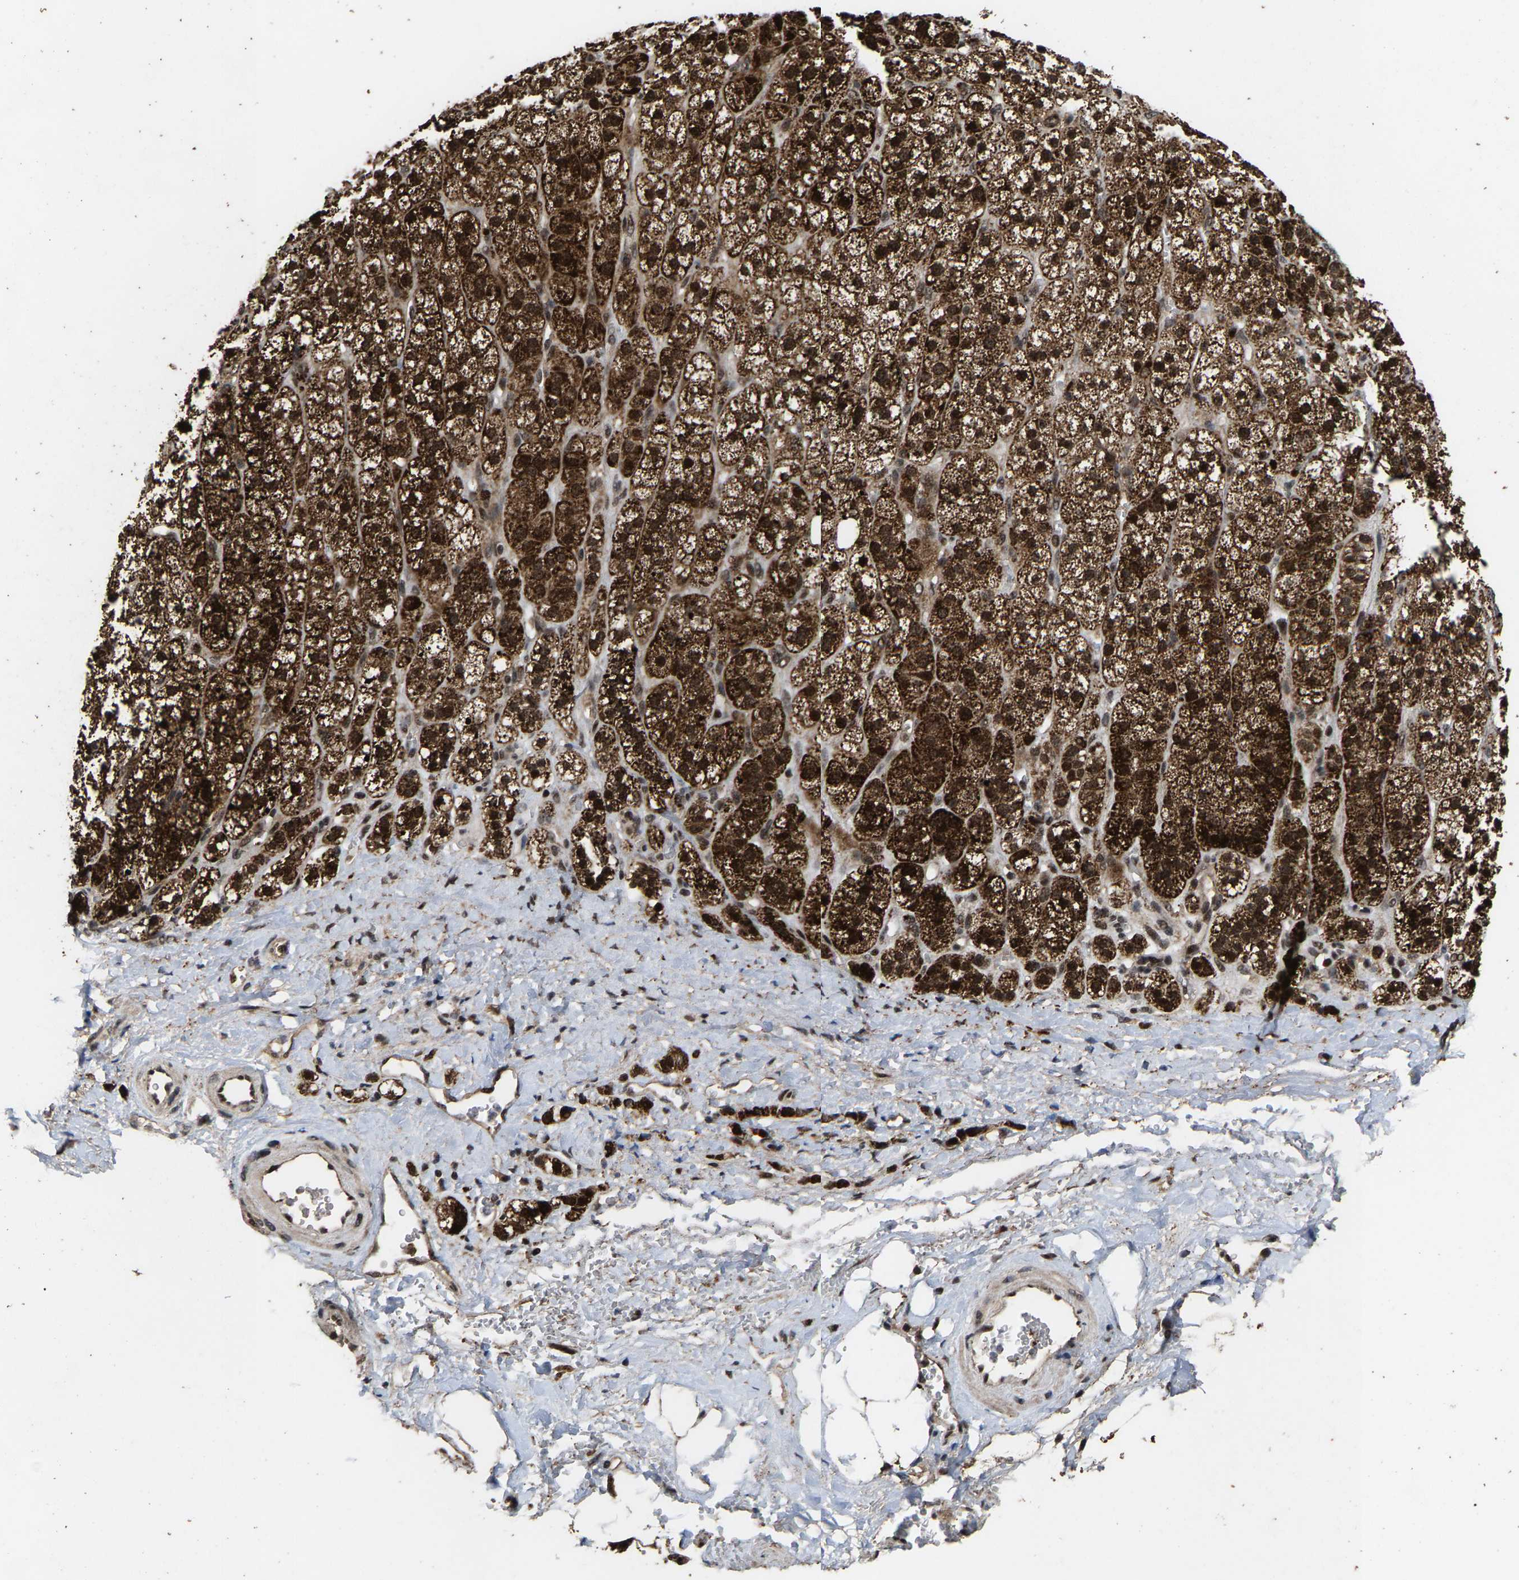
{"staining": {"intensity": "strong", "quantity": ">75%", "location": "cytoplasmic/membranous,nuclear"}, "tissue": "adrenal gland", "cell_type": "Glandular cells", "image_type": "normal", "snomed": [{"axis": "morphology", "description": "Normal tissue, NOS"}, {"axis": "topography", "description": "Adrenal gland"}], "caption": "IHC (DAB (3,3'-diaminobenzidine)) staining of benign human adrenal gland shows strong cytoplasmic/membranous,nuclear protein expression in about >75% of glandular cells. (DAB (3,3'-diaminobenzidine) IHC, brown staining for protein, blue staining for nuclei).", "gene": "HAUS6", "patient": {"sex": "male", "age": 56}}